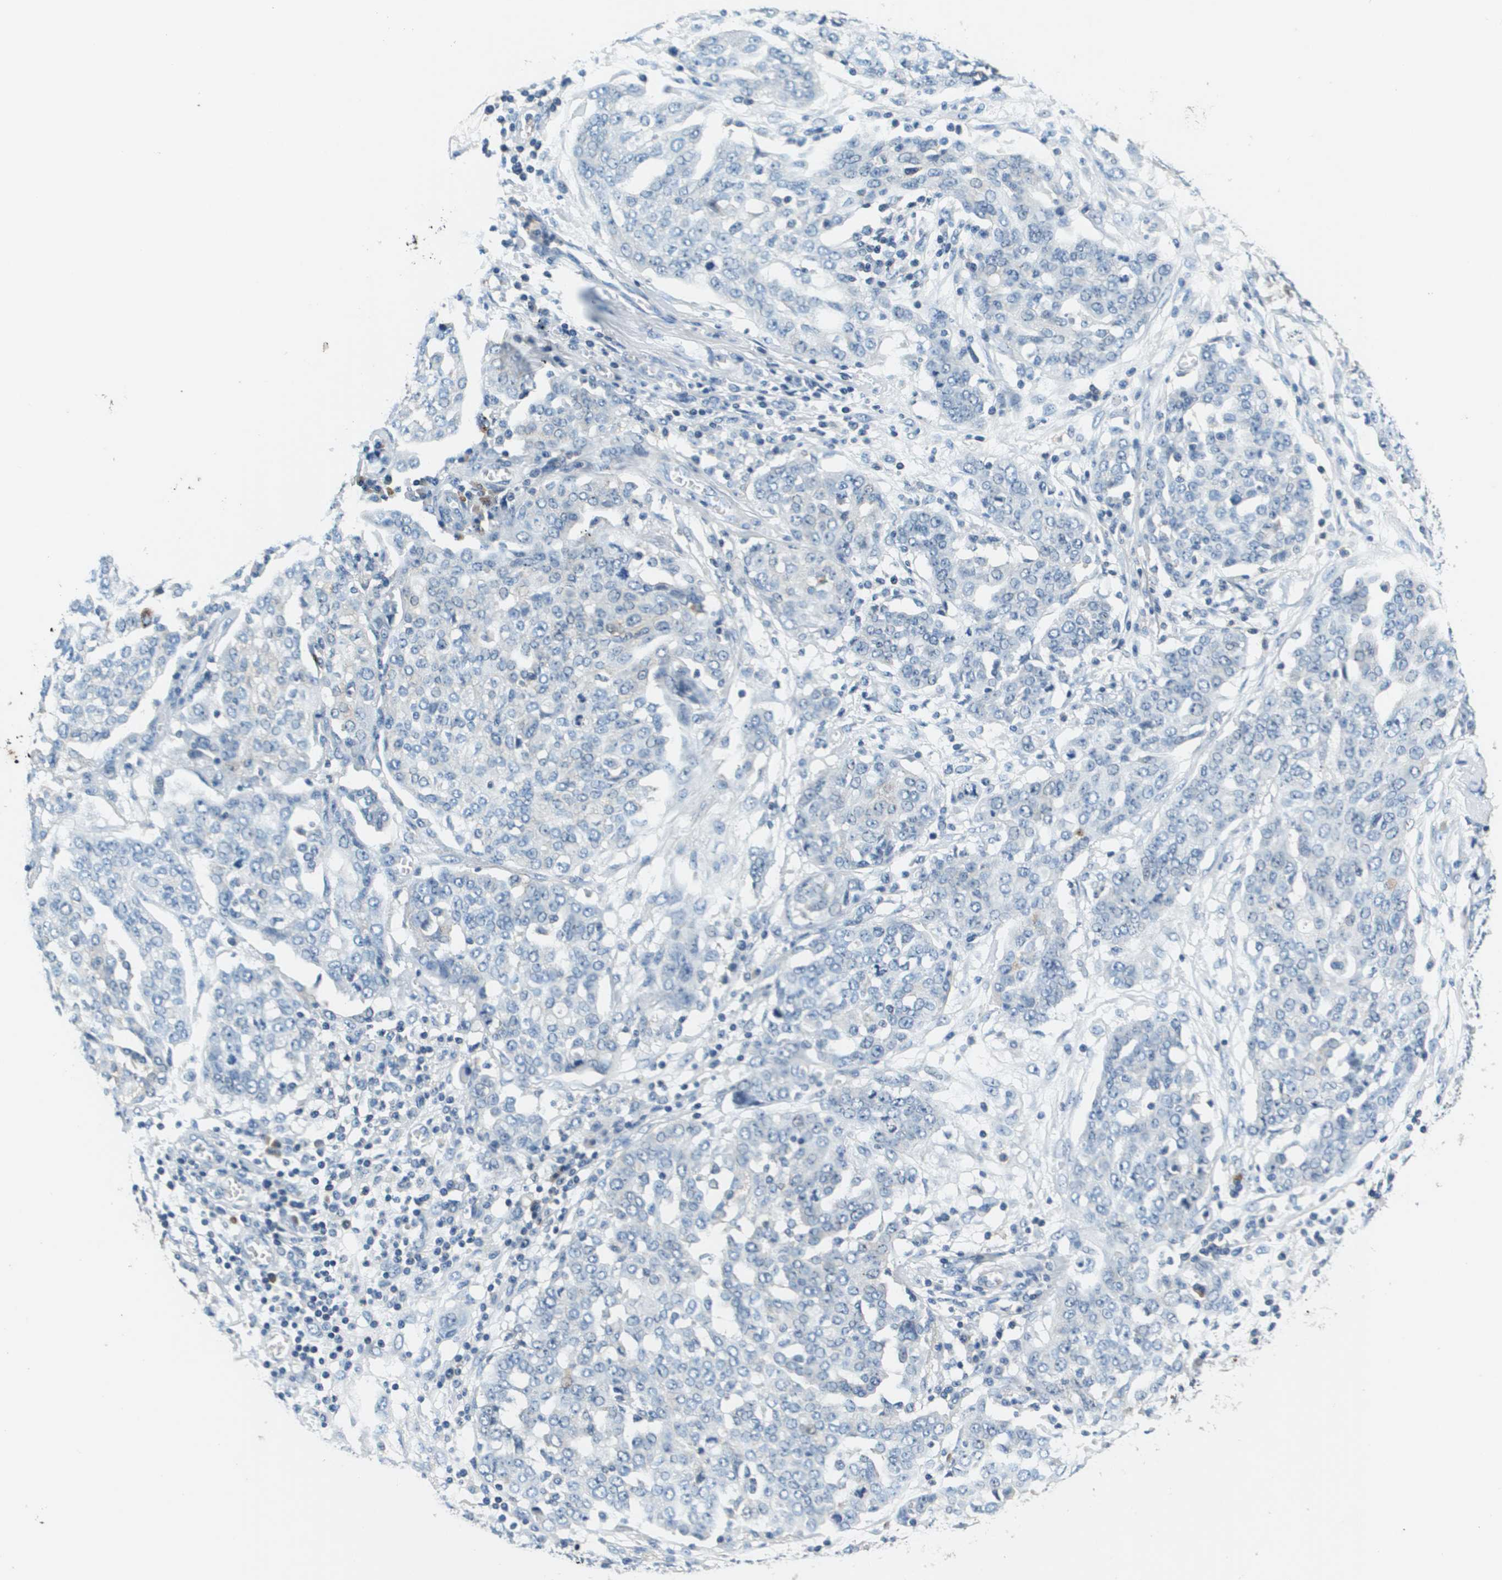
{"staining": {"intensity": "negative", "quantity": "none", "location": "none"}, "tissue": "ovarian cancer", "cell_type": "Tumor cells", "image_type": "cancer", "snomed": [{"axis": "morphology", "description": "Cystadenocarcinoma, serous, NOS"}, {"axis": "topography", "description": "Soft tissue"}, {"axis": "topography", "description": "Ovary"}], "caption": "This is an immunohistochemistry micrograph of human serous cystadenocarcinoma (ovarian). There is no positivity in tumor cells.", "gene": "KCNQ5", "patient": {"sex": "female", "age": 57}}